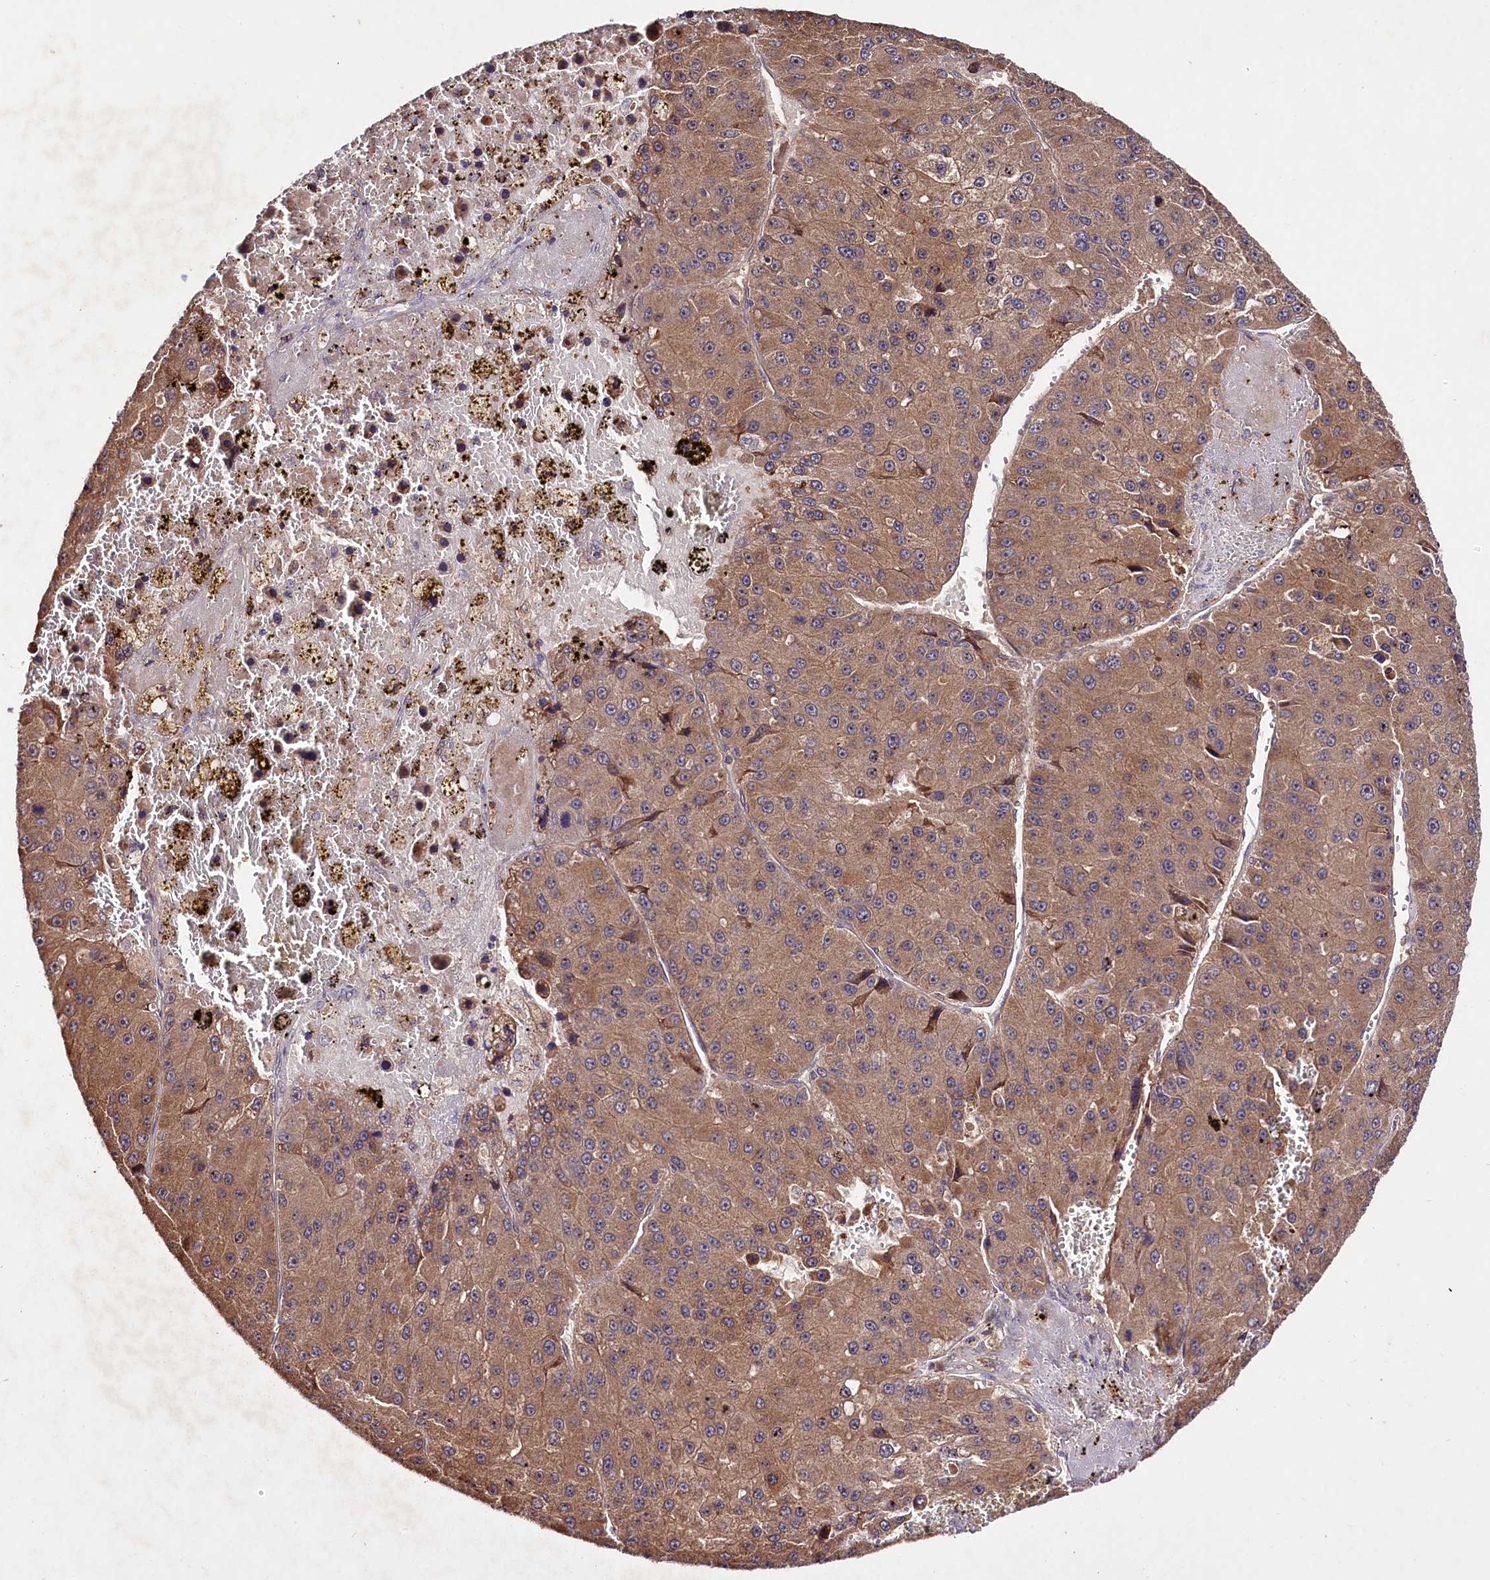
{"staining": {"intensity": "moderate", "quantity": ">75%", "location": "cytoplasmic/membranous"}, "tissue": "liver cancer", "cell_type": "Tumor cells", "image_type": "cancer", "snomed": [{"axis": "morphology", "description": "Carcinoma, Hepatocellular, NOS"}, {"axis": "topography", "description": "Liver"}], "caption": "Liver cancer was stained to show a protein in brown. There is medium levels of moderate cytoplasmic/membranous expression in approximately >75% of tumor cells.", "gene": "TNPO3", "patient": {"sex": "female", "age": 73}}